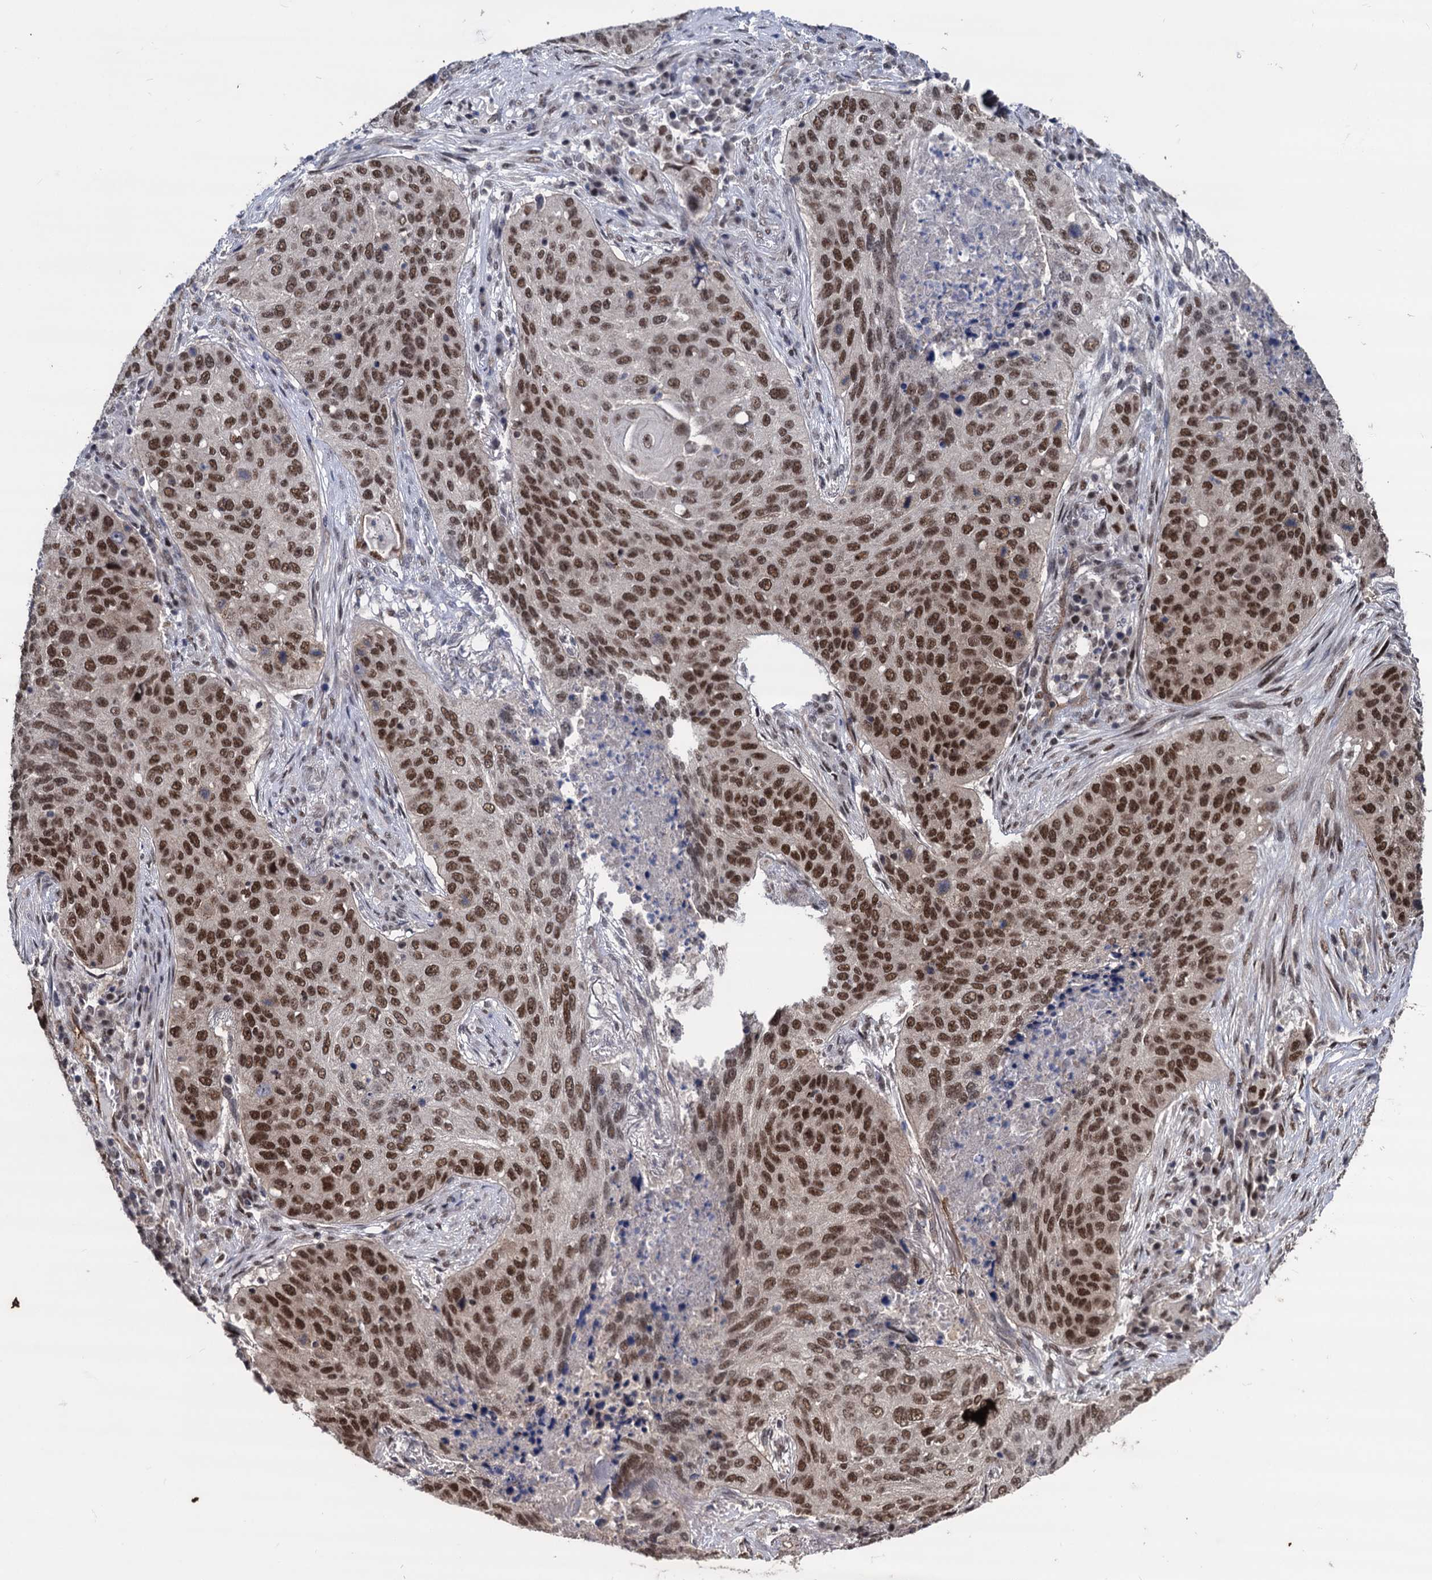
{"staining": {"intensity": "strong", "quantity": ">75%", "location": "nuclear"}, "tissue": "lung cancer", "cell_type": "Tumor cells", "image_type": "cancer", "snomed": [{"axis": "morphology", "description": "Squamous cell carcinoma, NOS"}, {"axis": "topography", "description": "Lung"}], "caption": "The image reveals a brown stain indicating the presence of a protein in the nuclear of tumor cells in lung cancer (squamous cell carcinoma).", "gene": "GALNT11", "patient": {"sex": "female", "age": 63}}